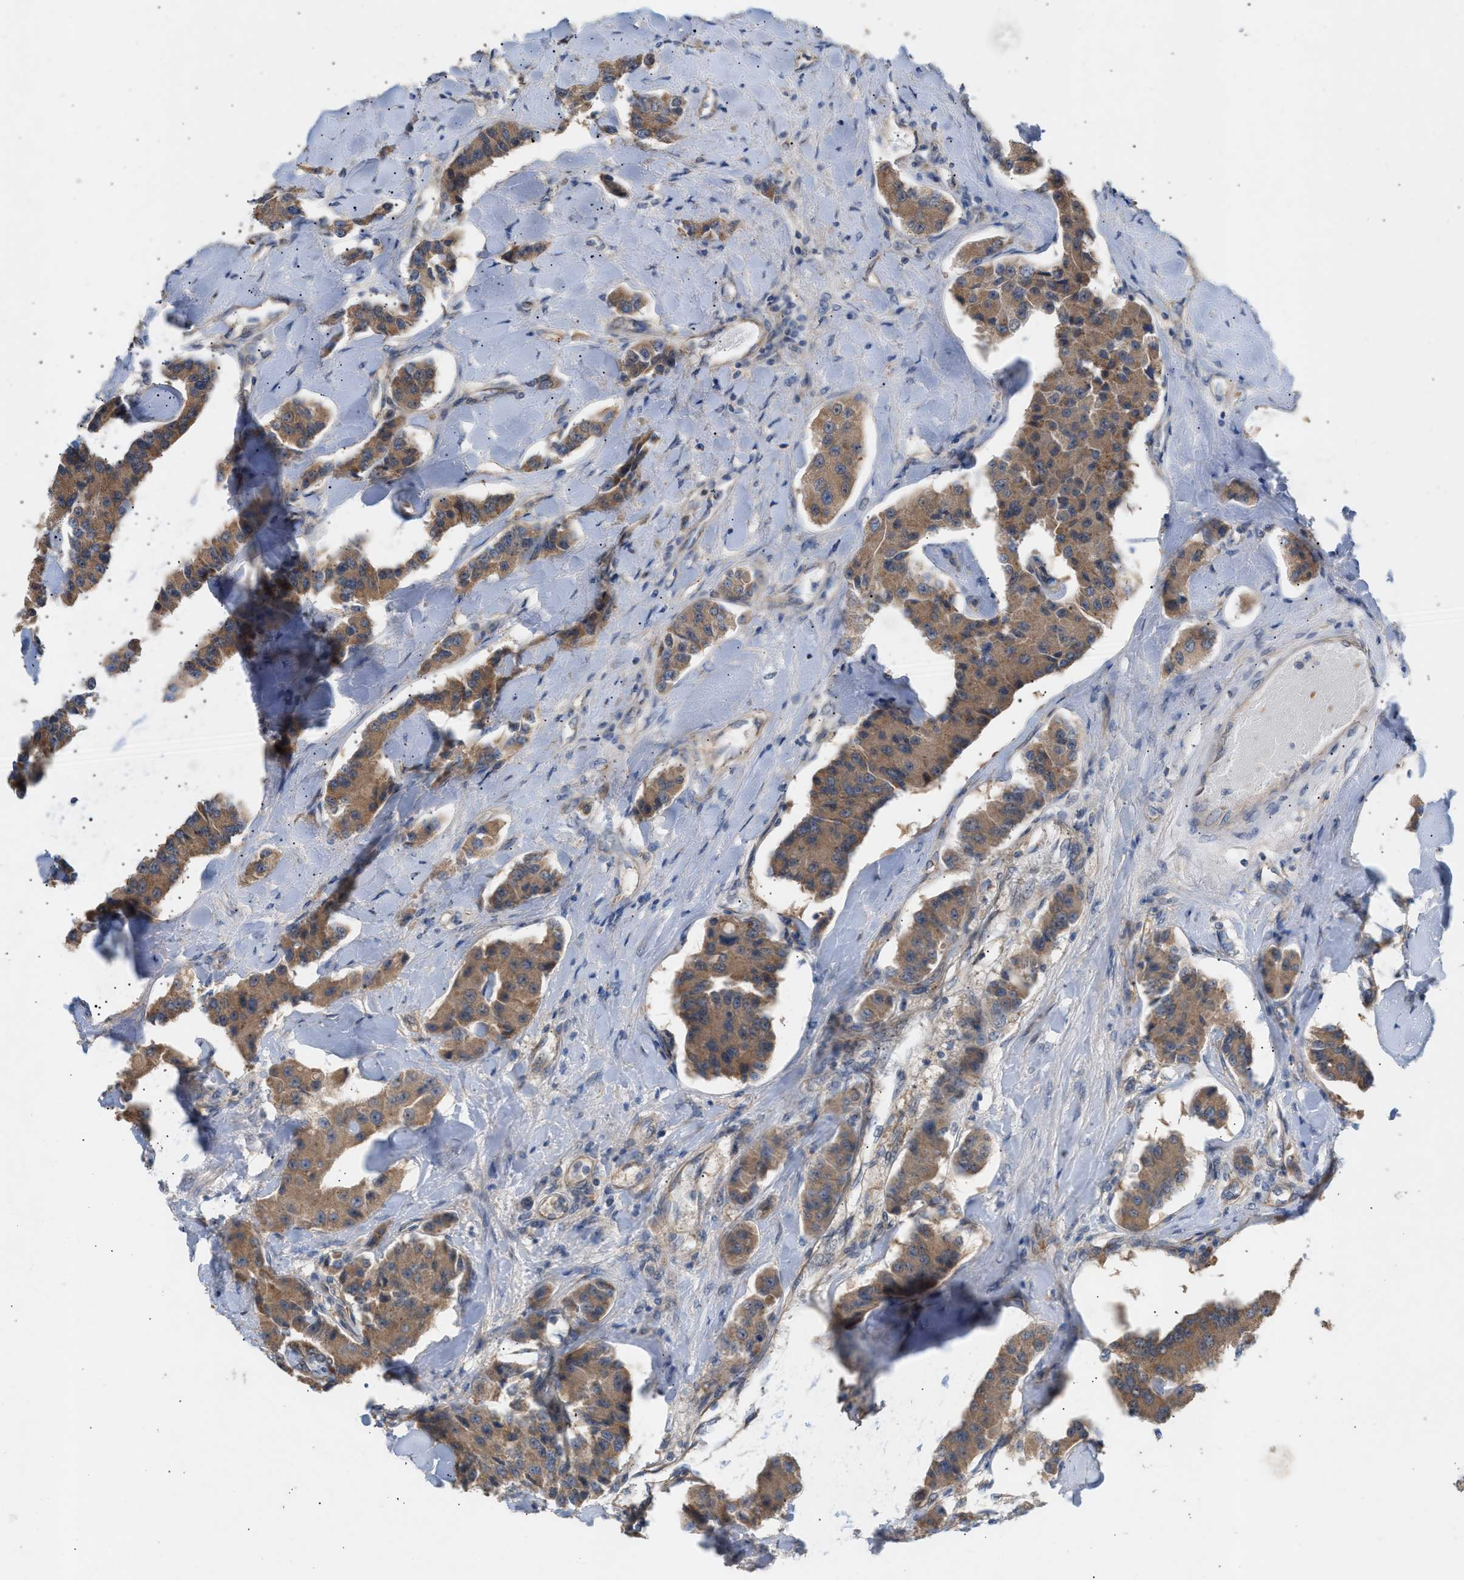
{"staining": {"intensity": "moderate", "quantity": ">75%", "location": "cytoplasmic/membranous"}, "tissue": "carcinoid", "cell_type": "Tumor cells", "image_type": "cancer", "snomed": [{"axis": "morphology", "description": "Carcinoid, malignant, NOS"}, {"axis": "topography", "description": "Pancreas"}], "caption": "The histopathology image demonstrates staining of carcinoid, revealing moderate cytoplasmic/membranous protein positivity (brown color) within tumor cells. Immunohistochemistry (ihc) stains the protein in brown and the nuclei are stained blue.", "gene": "OXSM", "patient": {"sex": "male", "age": 41}}